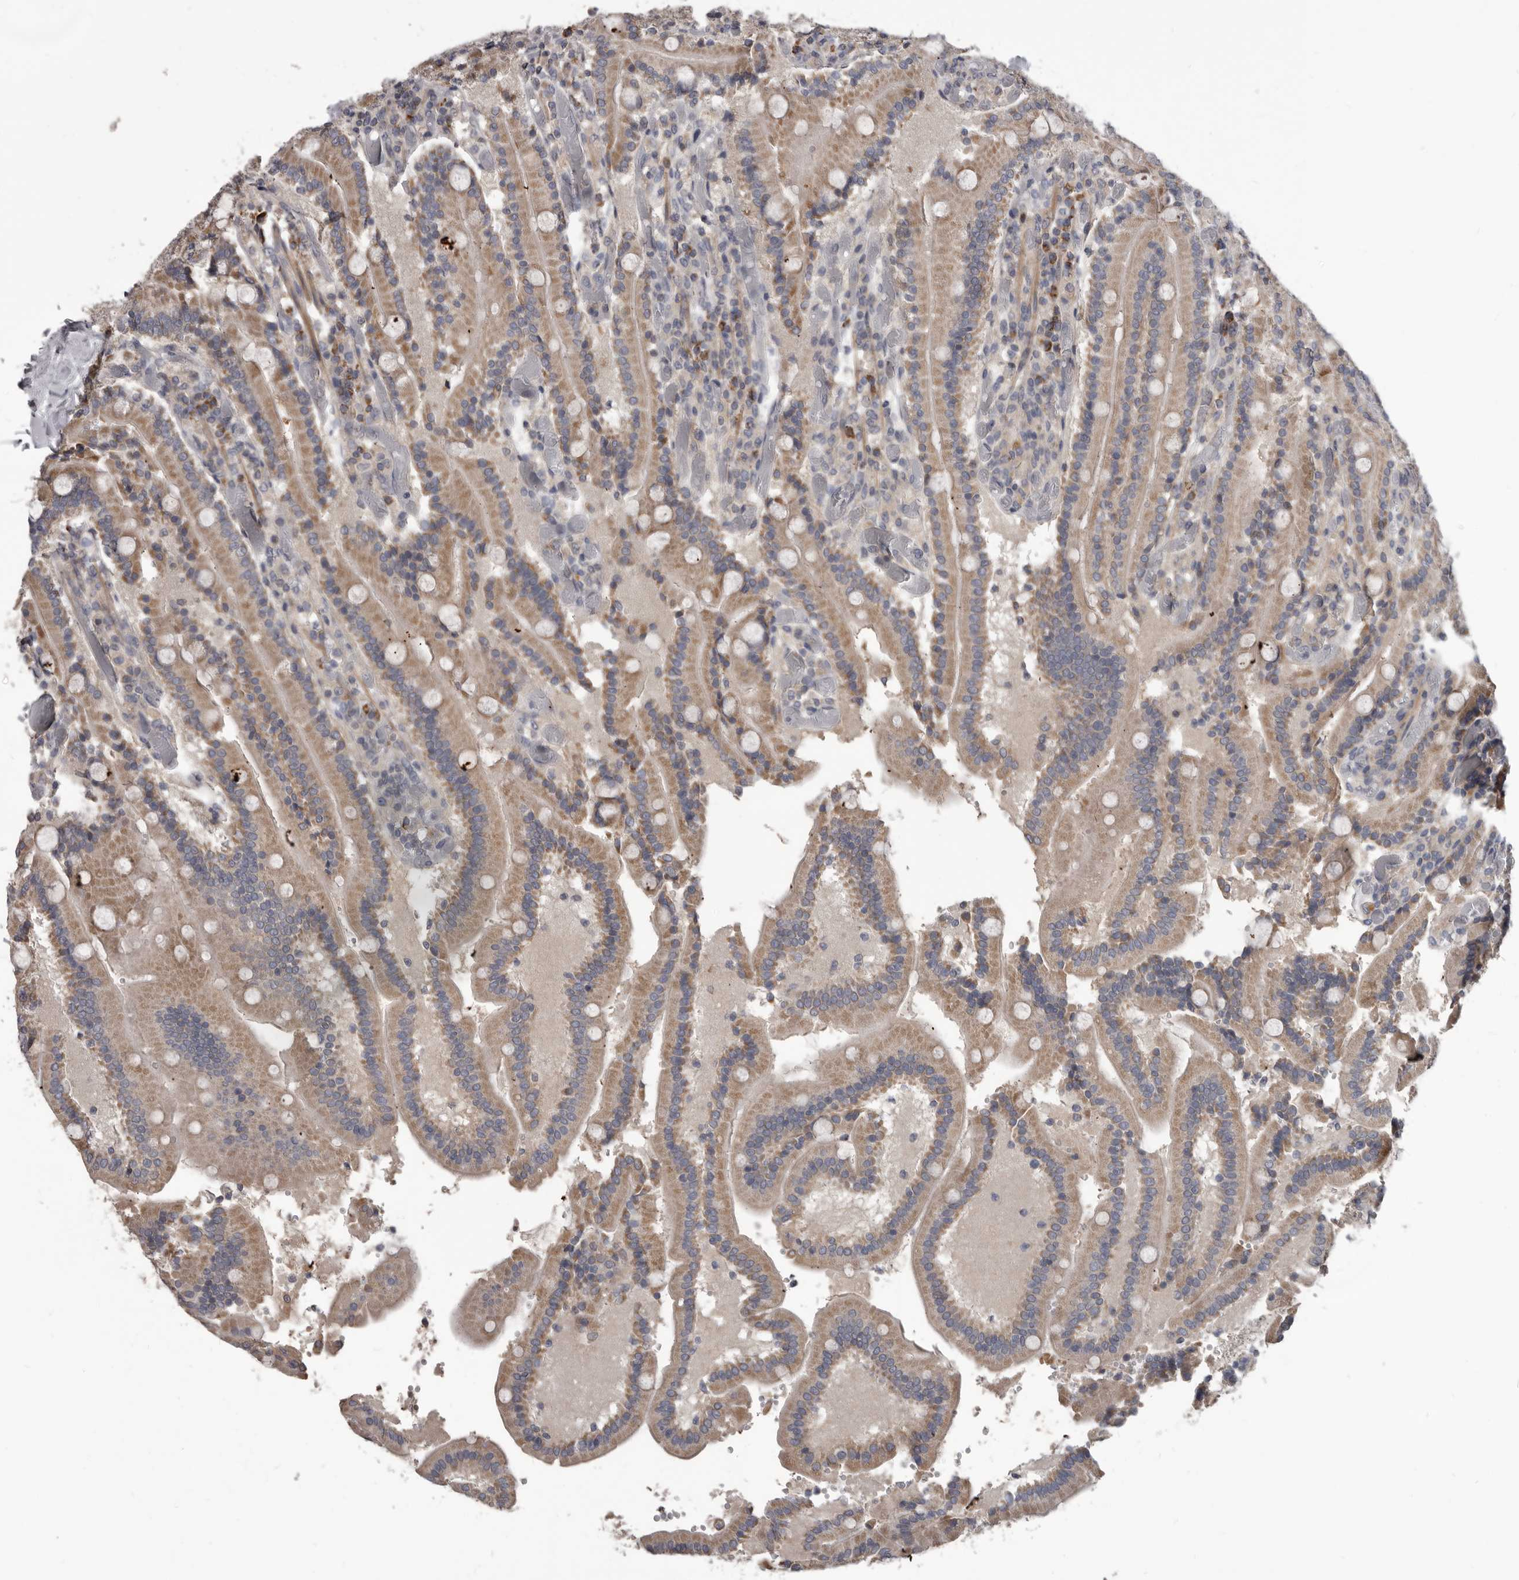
{"staining": {"intensity": "moderate", "quantity": ">75%", "location": "cytoplasmic/membranous"}, "tissue": "duodenum", "cell_type": "Glandular cells", "image_type": "normal", "snomed": [{"axis": "morphology", "description": "Normal tissue, NOS"}, {"axis": "topography", "description": "Duodenum"}], "caption": "High-power microscopy captured an immunohistochemistry (IHC) photomicrograph of benign duodenum, revealing moderate cytoplasmic/membranous staining in approximately >75% of glandular cells. Immunohistochemistry stains the protein in brown and the nuclei are stained blue.", "gene": "ALDH5A1", "patient": {"sex": "female", "age": 62}}